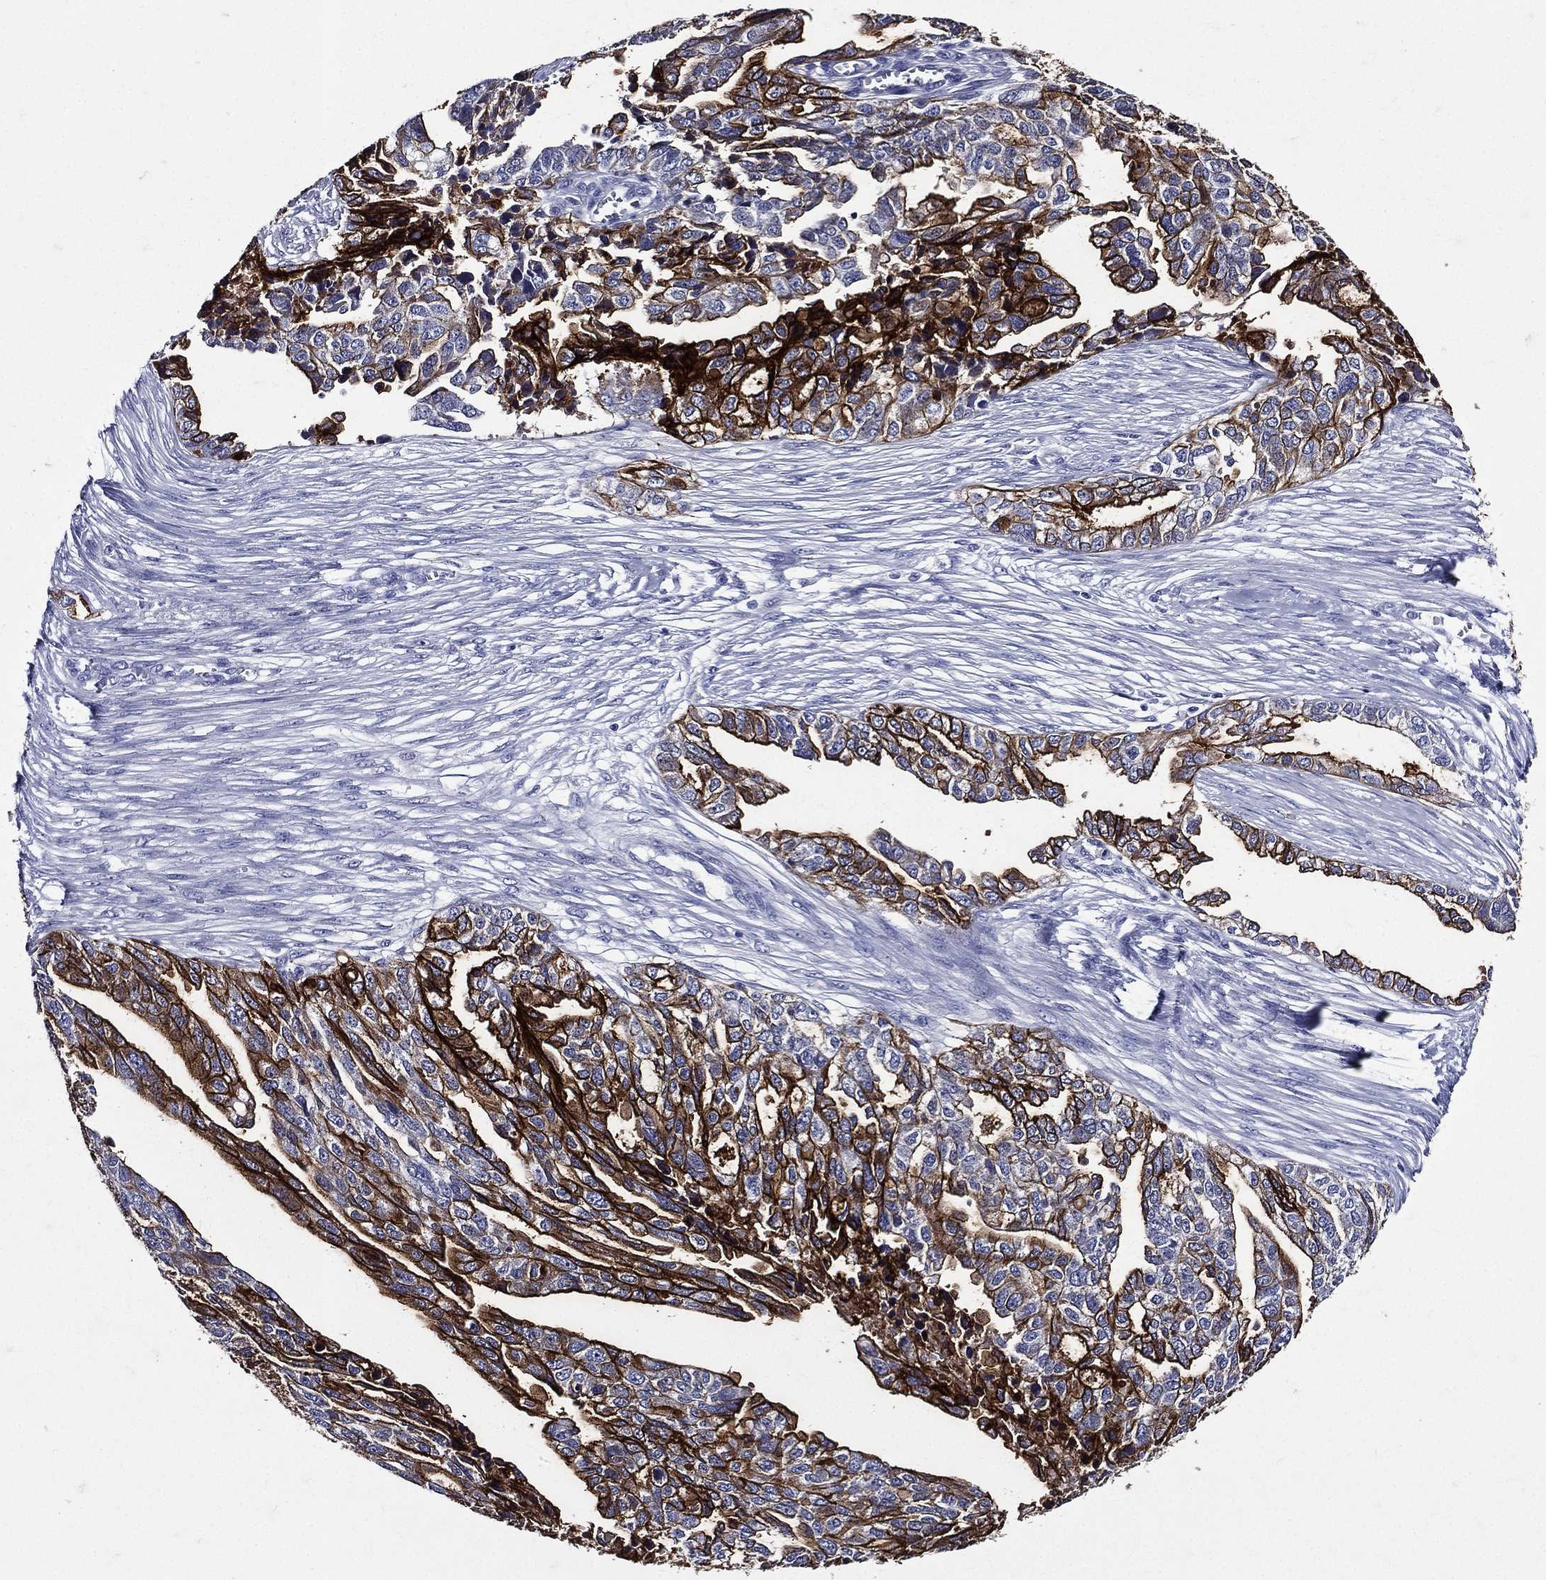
{"staining": {"intensity": "strong", "quantity": "25%-75%", "location": "cytoplasmic/membranous"}, "tissue": "ovarian cancer", "cell_type": "Tumor cells", "image_type": "cancer", "snomed": [{"axis": "morphology", "description": "Cystadenocarcinoma, serous, NOS"}, {"axis": "topography", "description": "Ovary"}], "caption": "Immunohistochemical staining of ovarian cancer (serous cystadenocarcinoma) exhibits high levels of strong cytoplasmic/membranous staining in about 25%-75% of tumor cells. (DAB IHC with brightfield microscopy, high magnification).", "gene": "TGM1", "patient": {"sex": "female", "age": 51}}